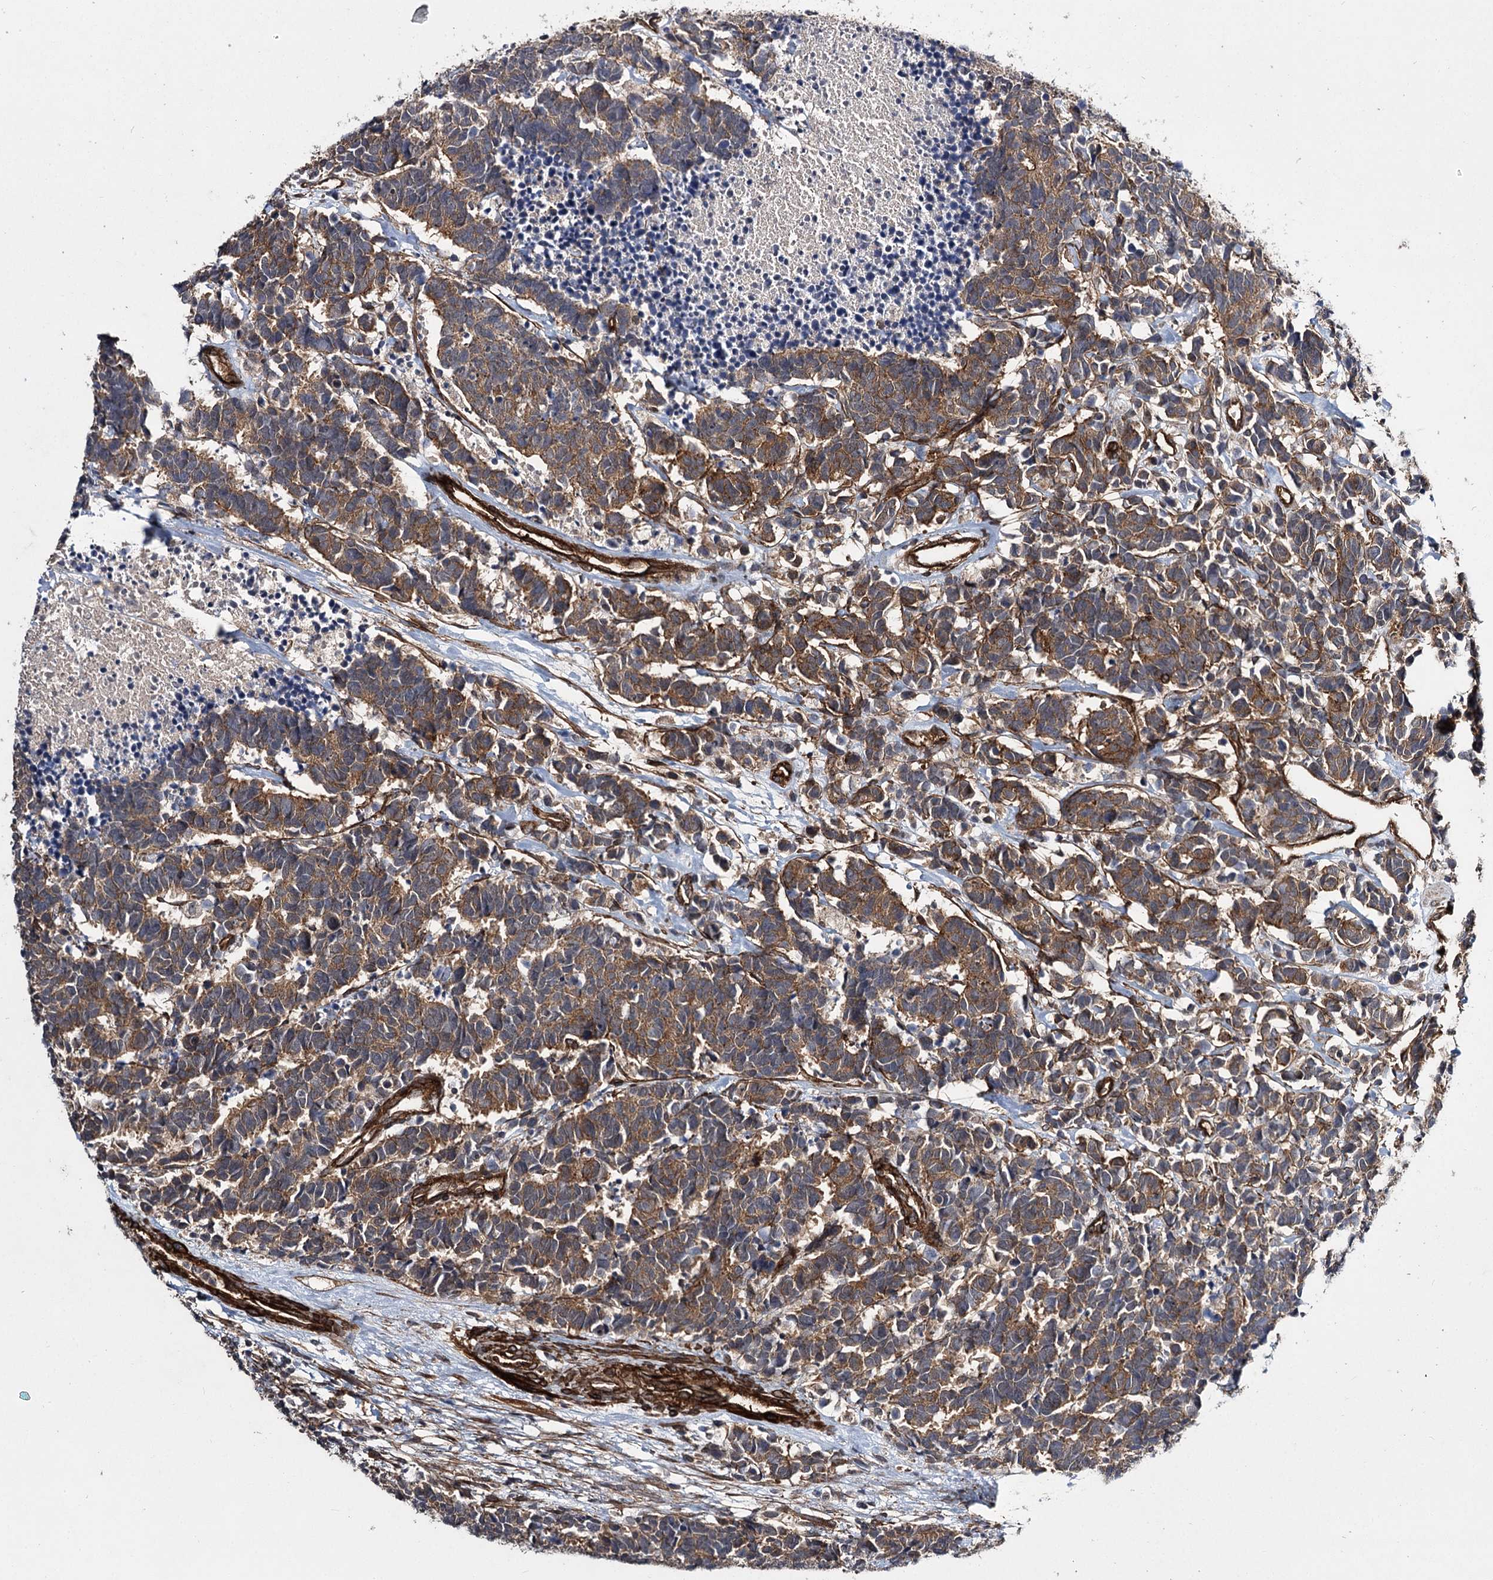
{"staining": {"intensity": "moderate", "quantity": ">75%", "location": "cytoplasmic/membranous"}, "tissue": "carcinoid", "cell_type": "Tumor cells", "image_type": "cancer", "snomed": [{"axis": "morphology", "description": "Carcinoma, NOS"}, {"axis": "morphology", "description": "Carcinoid, malignant, NOS"}, {"axis": "topography", "description": "Urinary bladder"}], "caption": "Immunohistochemical staining of carcinoid demonstrates medium levels of moderate cytoplasmic/membranous positivity in about >75% of tumor cells.", "gene": "MYO1C", "patient": {"sex": "male", "age": 57}}